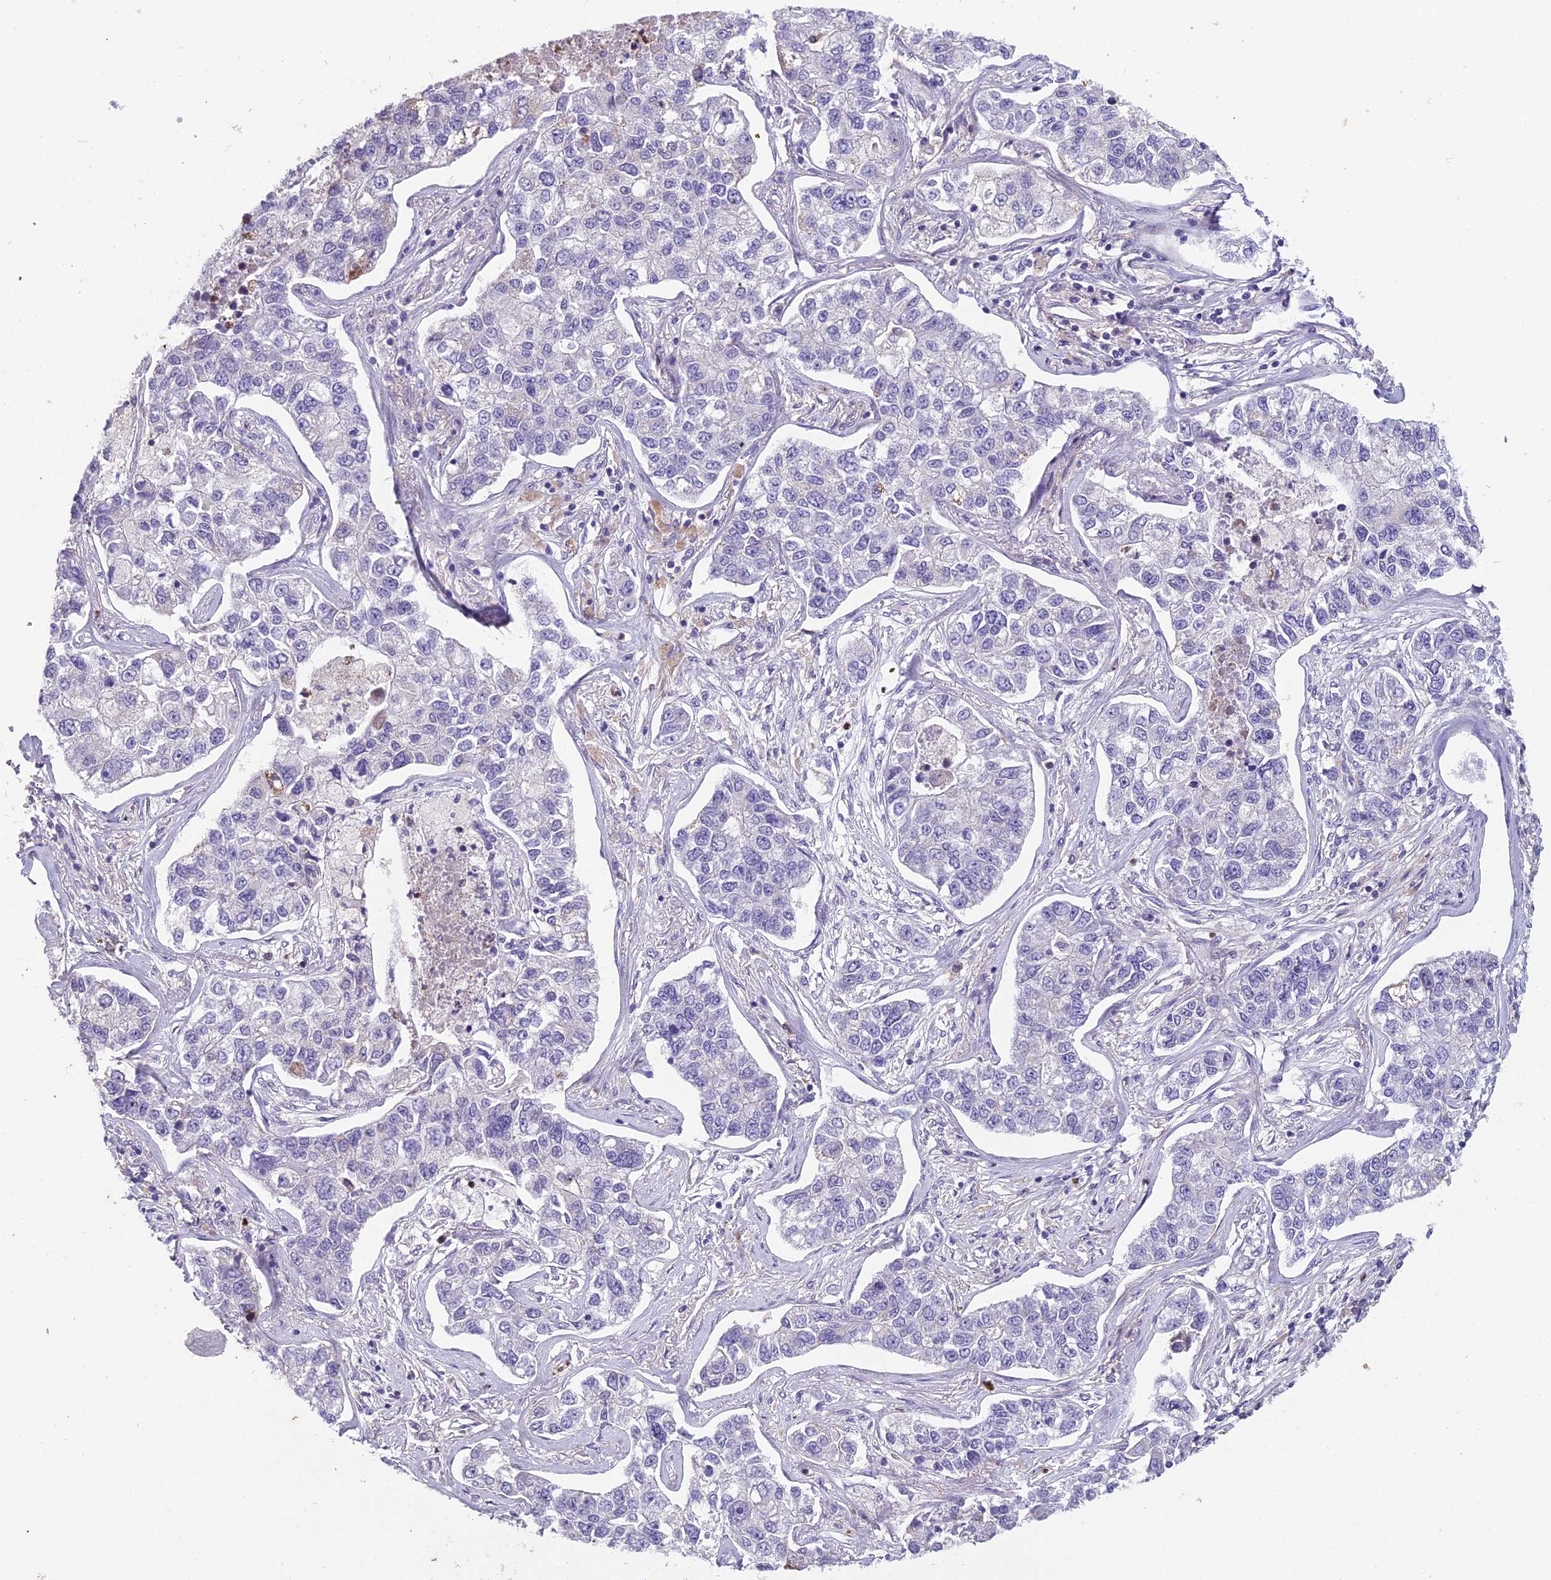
{"staining": {"intensity": "negative", "quantity": "none", "location": "none"}, "tissue": "lung cancer", "cell_type": "Tumor cells", "image_type": "cancer", "snomed": [{"axis": "morphology", "description": "Adenocarcinoma, NOS"}, {"axis": "topography", "description": "Lung"}], "caption": "Lung cancer (adenocarcinoma) stained for a protein using immunohistochemistry (IHC) demonstrates no expression tumor cells.", "gene": "ENSG00000188897", "patient": {"sex": "male", "age": 49}}